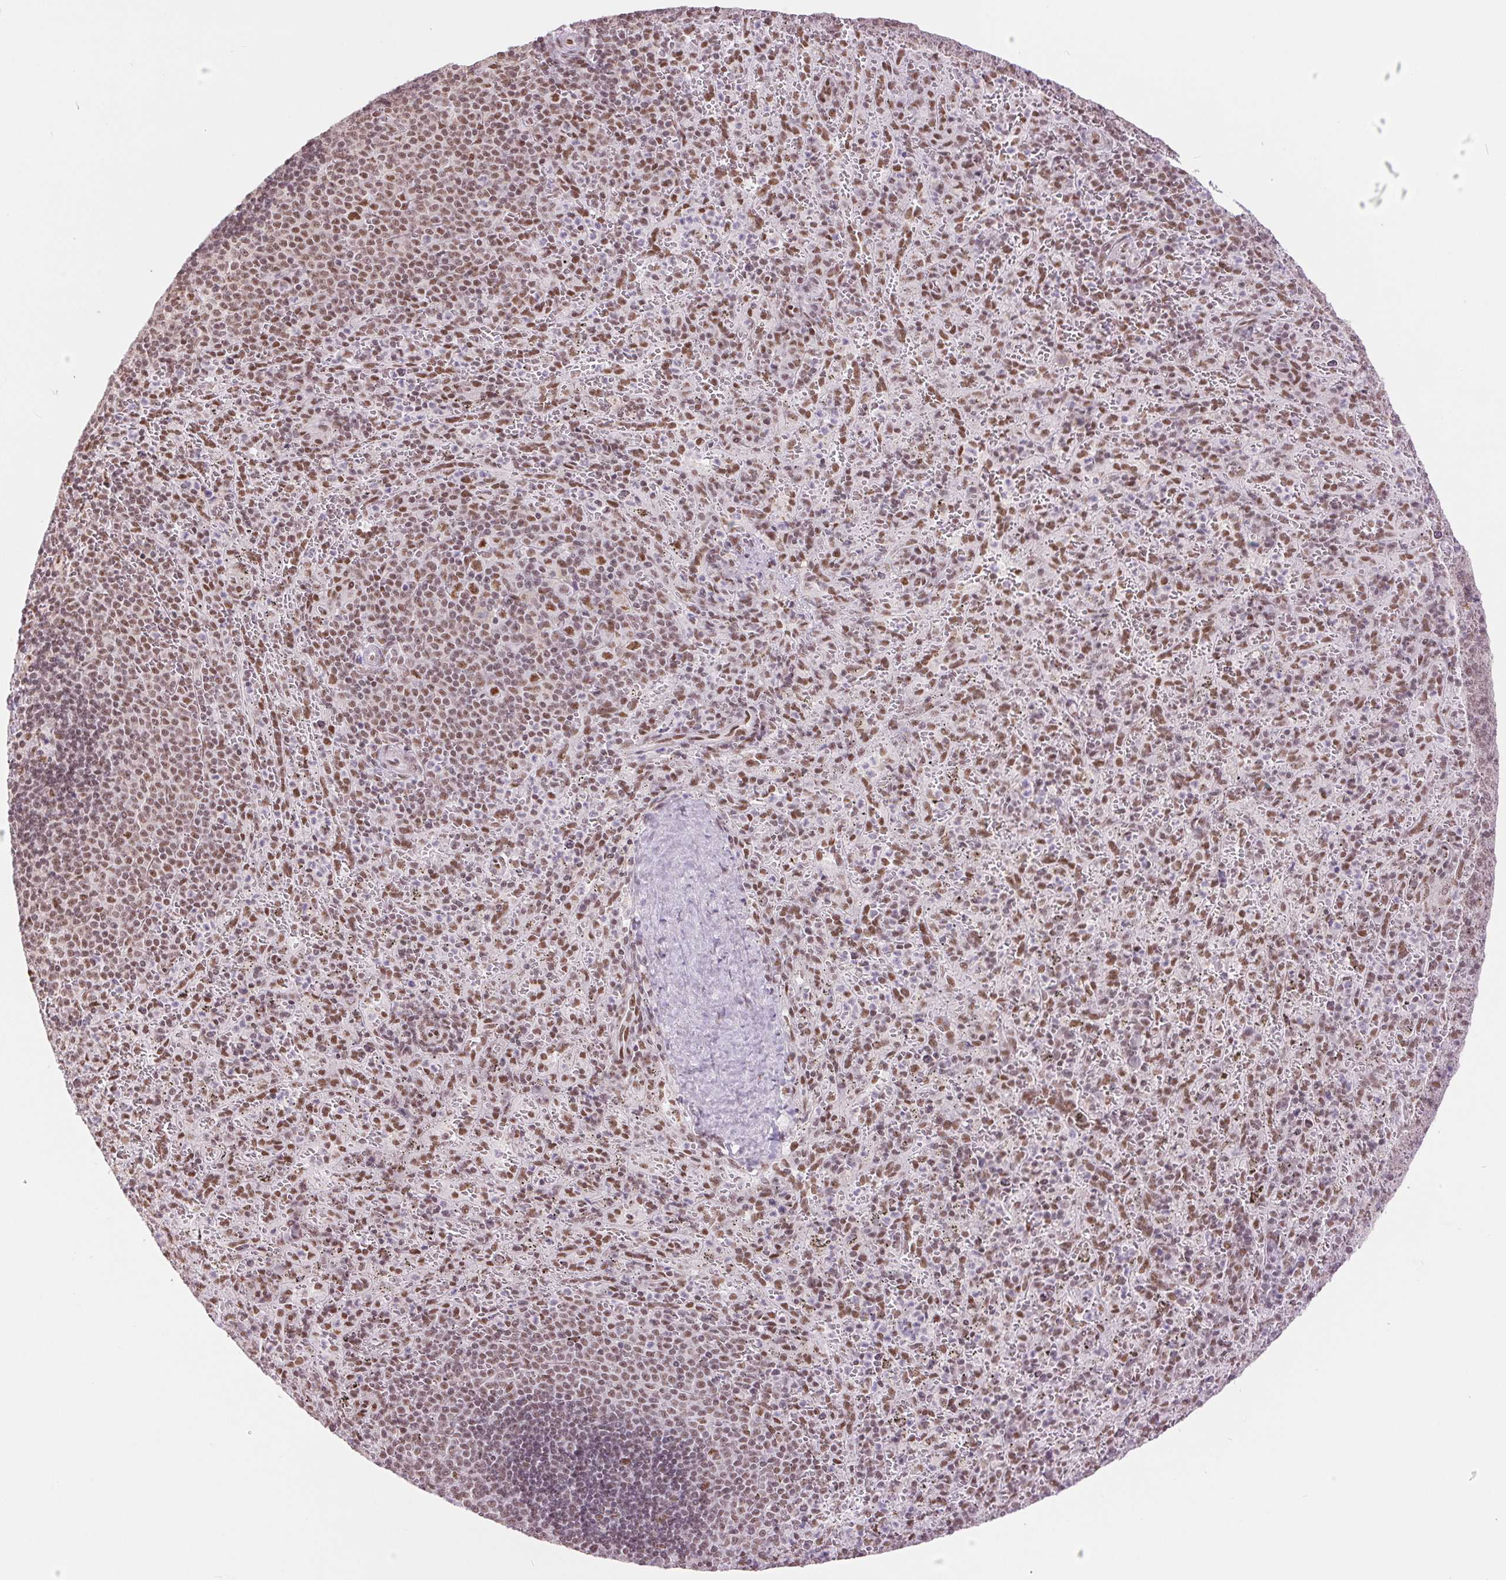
{"staining": {"intensity": "moderate", "quantity": ">75%", "location": "nuclear"}, "tissue": "spleen", "cell_type": "Cells in red pulp", "image_type": "normal", "snomed": [{"axis": "morphology", "description": "Normal tissue, NOS"}, {"axis": "topography", "description": "Spleen"}], "caption": "About >75% of cells in red pulp in unremarkable human spleen show moderate nuclear protein positivity as visualized by brown immunohistochemical staining.", "gene": "ZFR2", "patient": {"sex": "male", "age": 57}}